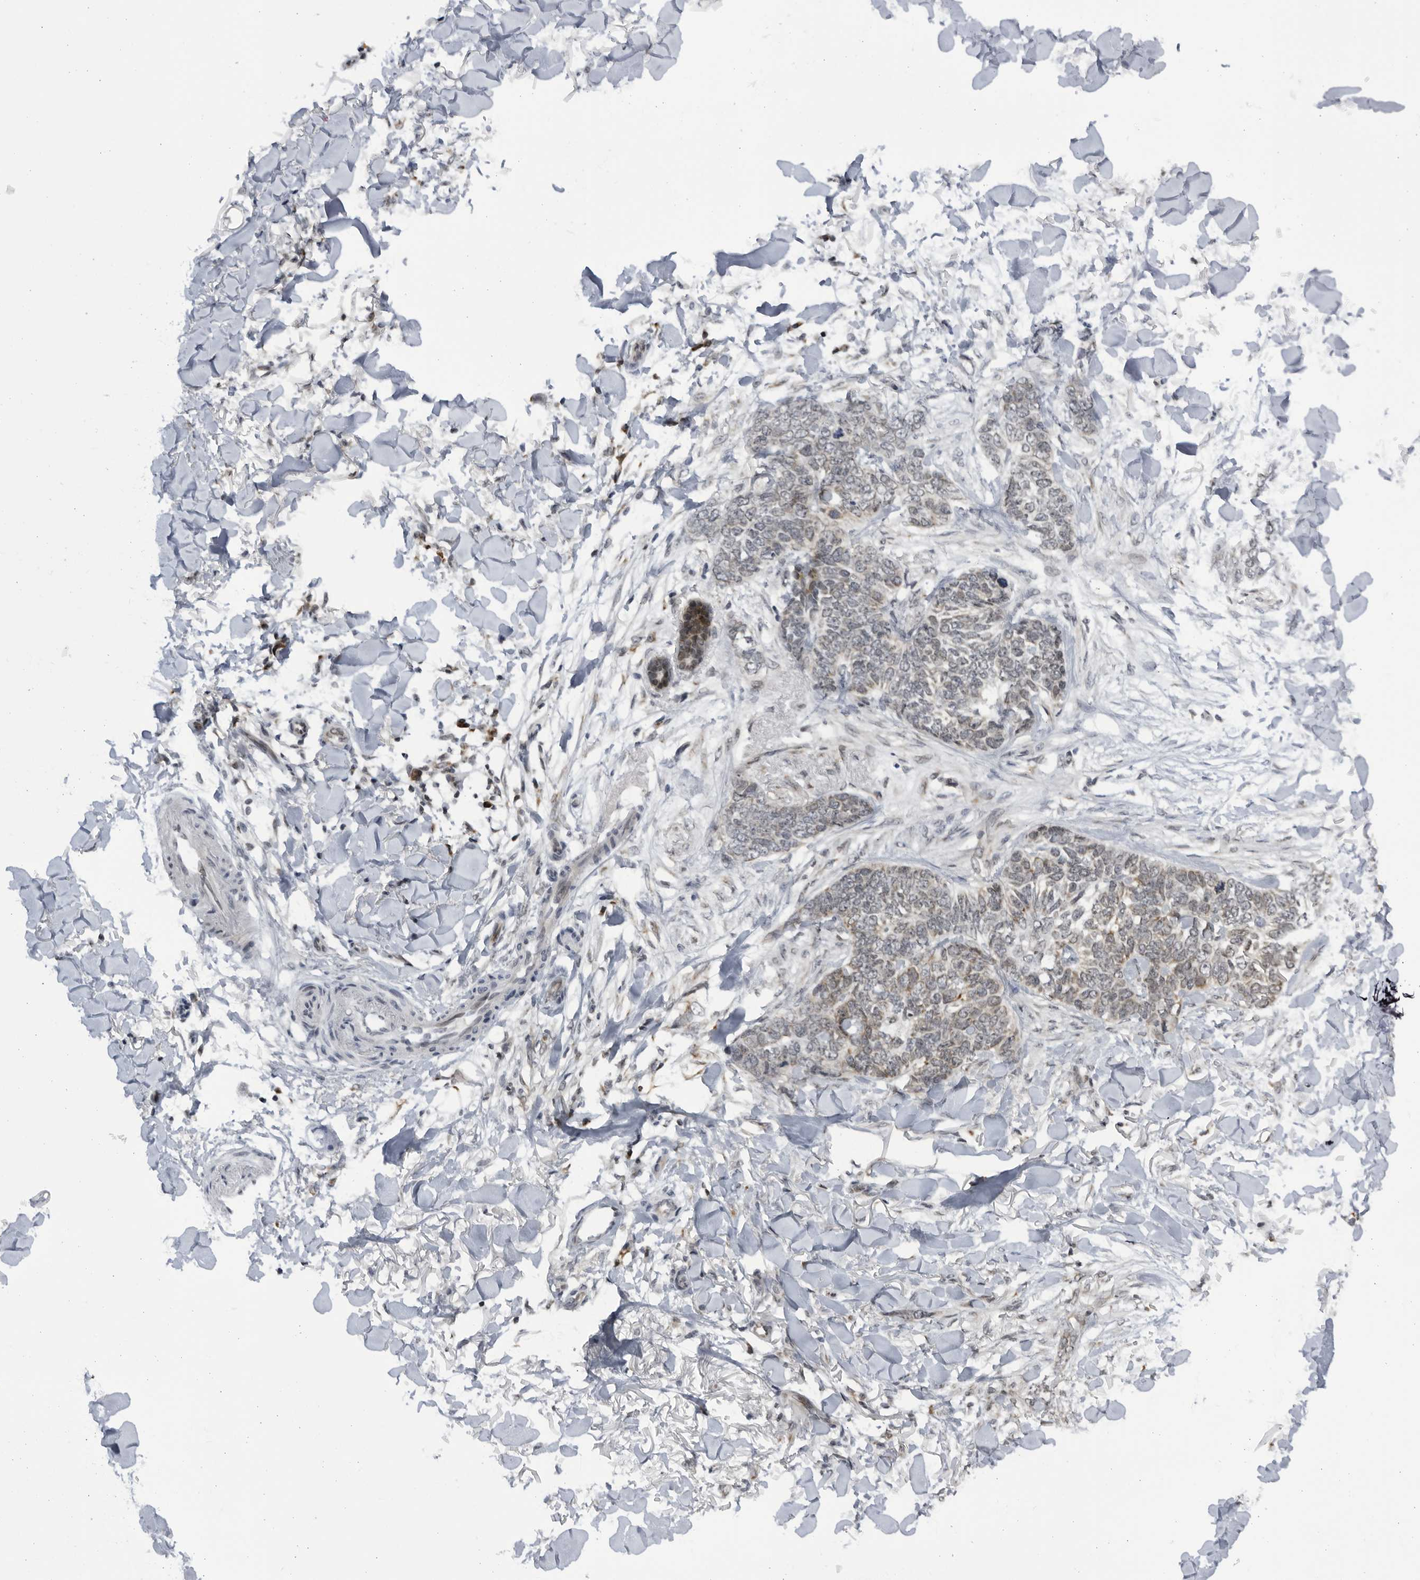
{"staining": {"intensity": "weak", "quantity": "<25%", "location": "cytoplasmic/membranous"}, "tissue": "skin cancer", "cell_type": "Tumor cells", "image_type": "cancer", "snomed": [{"axis": "morphology", "description": "Normal tissue, NOS"}, {"axis": "morphology", "description": "Basal cell carcinoma"}, {"axis": "topography", "description": "Skin"}], "caption": "This is a photomicrograph of immunohistochemistry (IHC) staining of skin cancer (basal cell carcinoma), which shows no positivity in tumor cells.", "gene": "SLC25A22", "patient": {"sex": "male", "age": 77}}